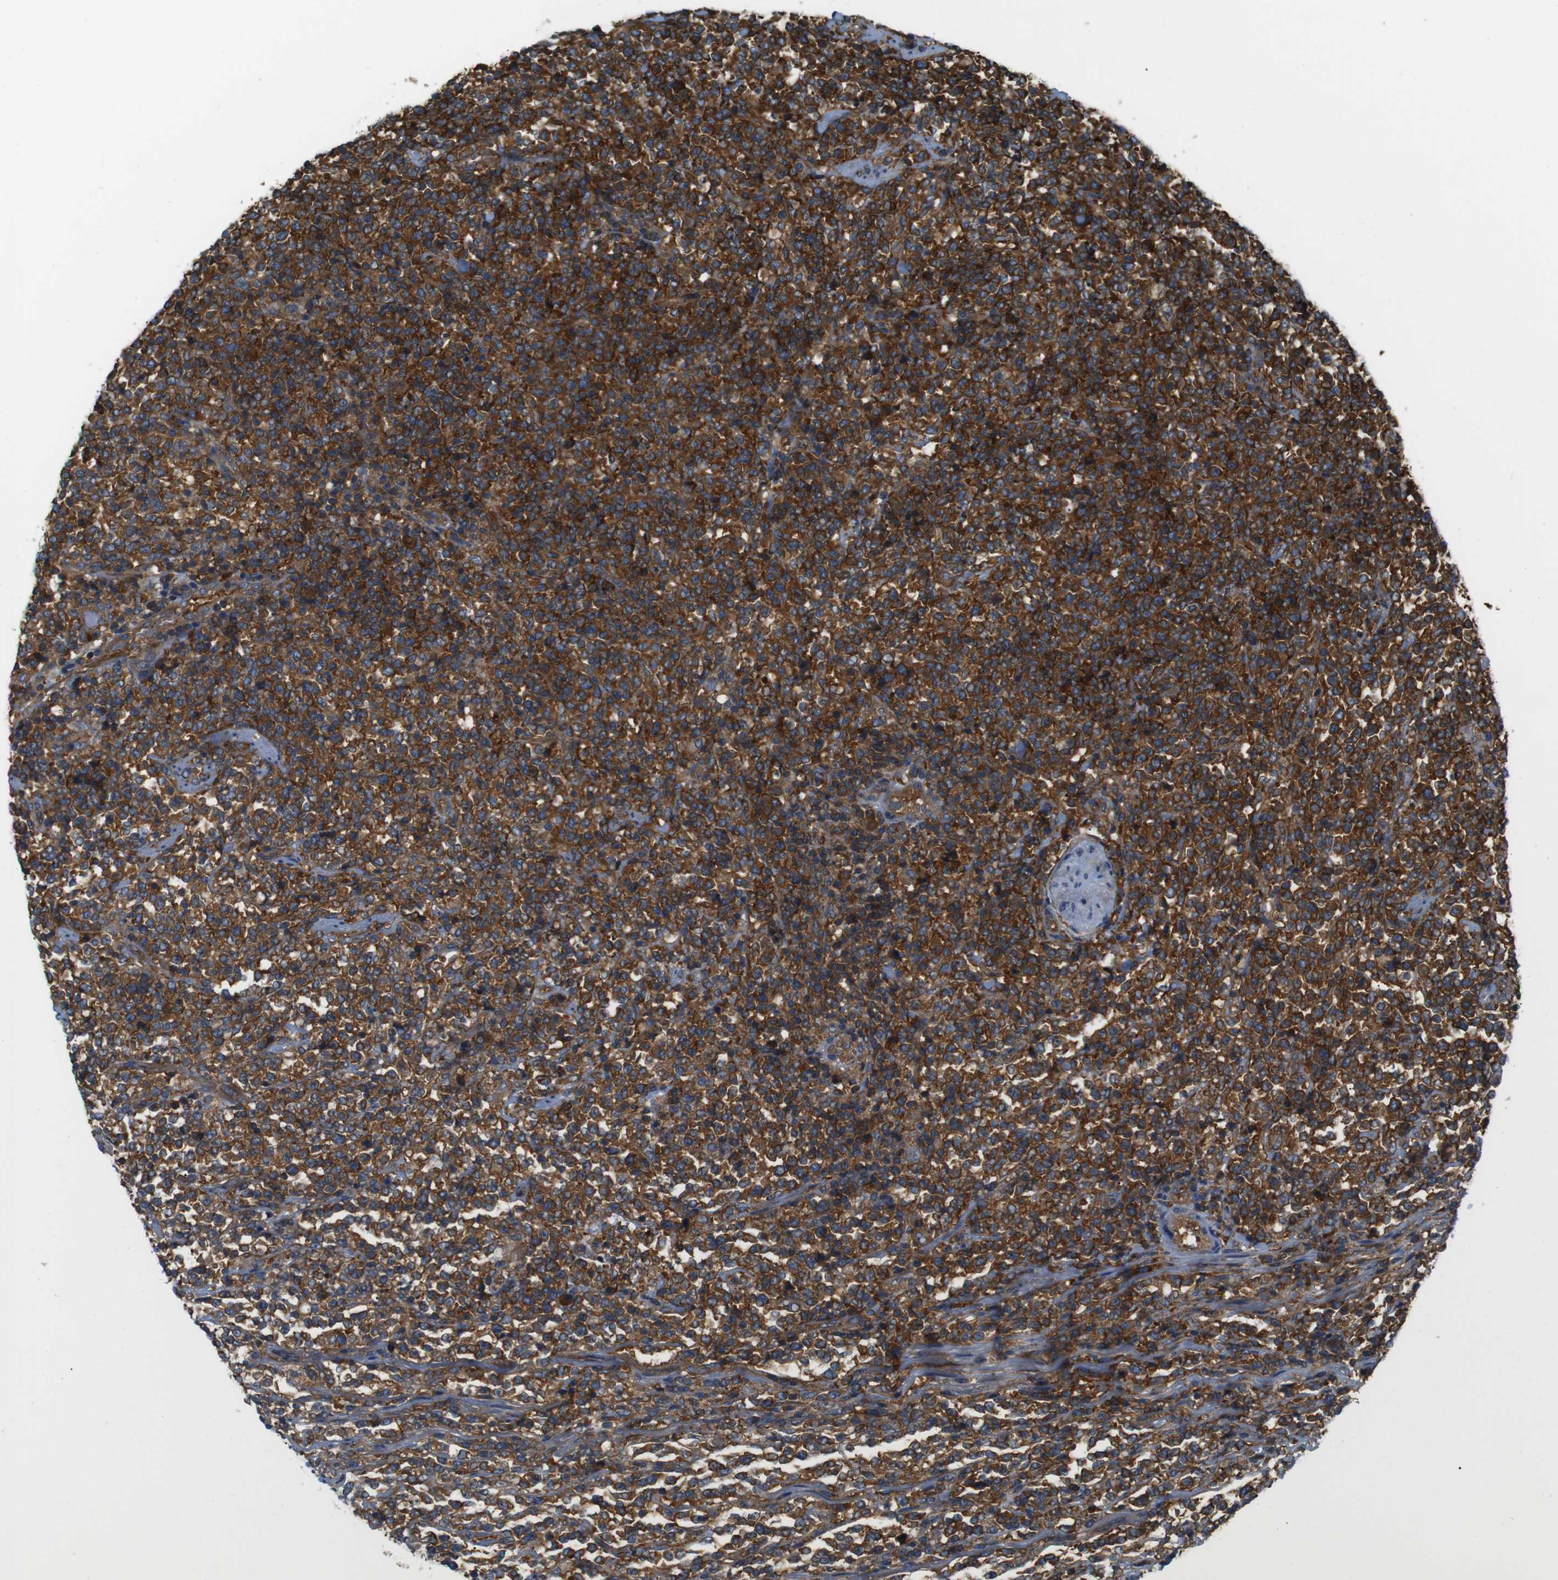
{"staining": {"intensity": "strong", "quantity": ">75%", "location": "cytoplasmic/membranous"}, "tissue": "lymphoma", "cell_type": "Tumor cells", "image_type": "cancer", "snomed": [{"axis": "morphology", "description": "Malignant lymphoma, non-Hodgkin's type, High grade"}, {"axis": "topography", "description": "Soft tissue"}], "caption": "A brown stain shows strong cytoplasmic/membranous staining of a protein in high-grade malignant lymphoma, non-Hodgkin's type tumor cells.", "gene": "TSC1", "patient": {"sex": "male", "age": 18}}